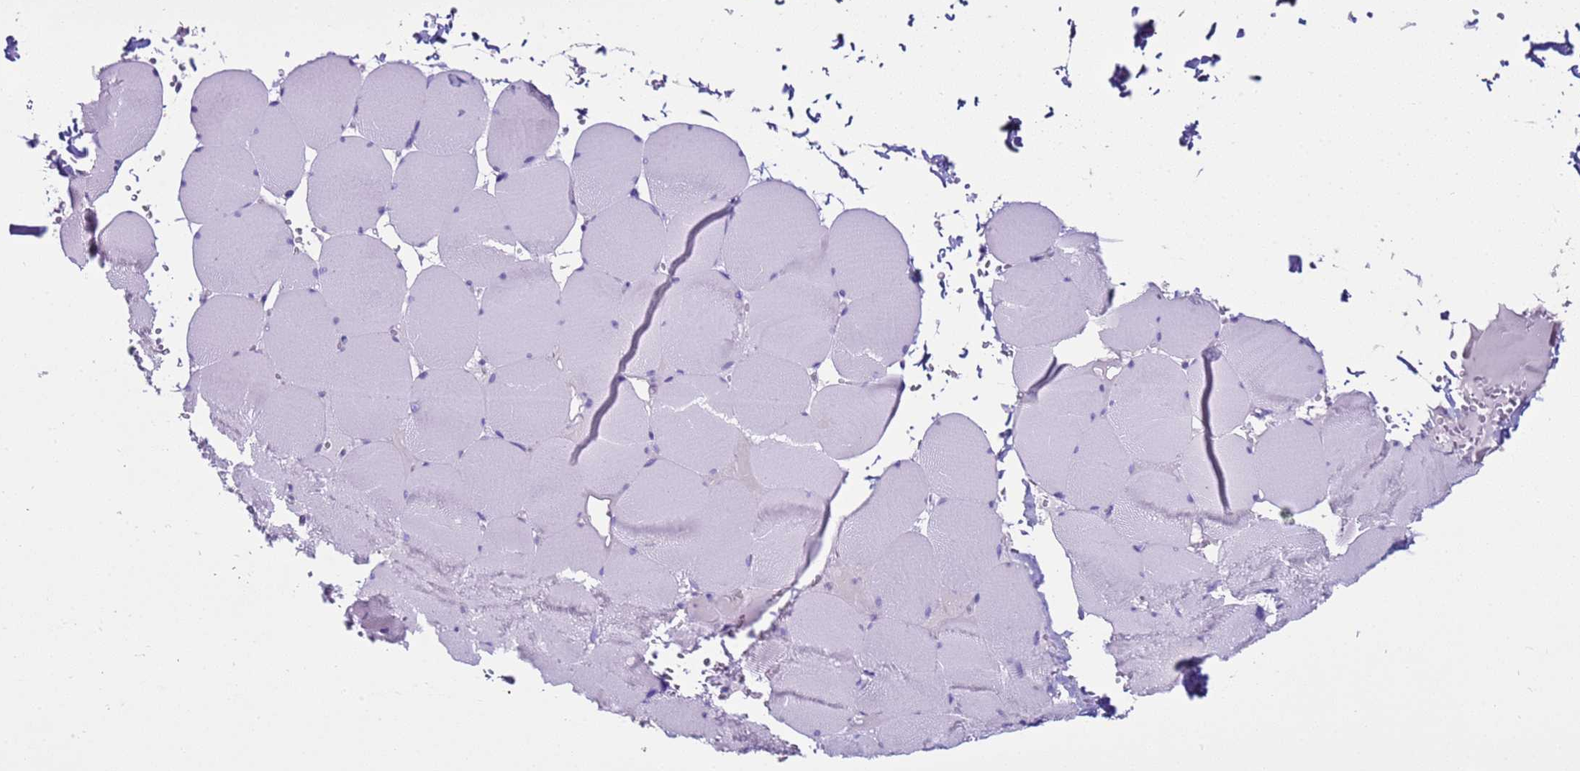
{"staining": {"intensity": "negative", "quantity": "none", "location": "none"}, "tissue": "skeletal muscle", "cell_type": "Myocytes", "image_type": "normal", "snomed": [{"axis": "morphology", "description": "Normal tissue, NOS"}, {"axis": "topography", "description": "Skeletal muscle"}, {"axis": "topography", "description": "Head-Neck"}], "caption": "Immunohistochemical staining of unremarkable human skeletal muscle shows no significant expression in myocytes. (DAB (3,3'-diaminobenzidine) immunohistochemistry visualized using brightfield microscopy, high magnification).", "gene": "LCMT1", "patient": {"sex": "male", "age": 66}}